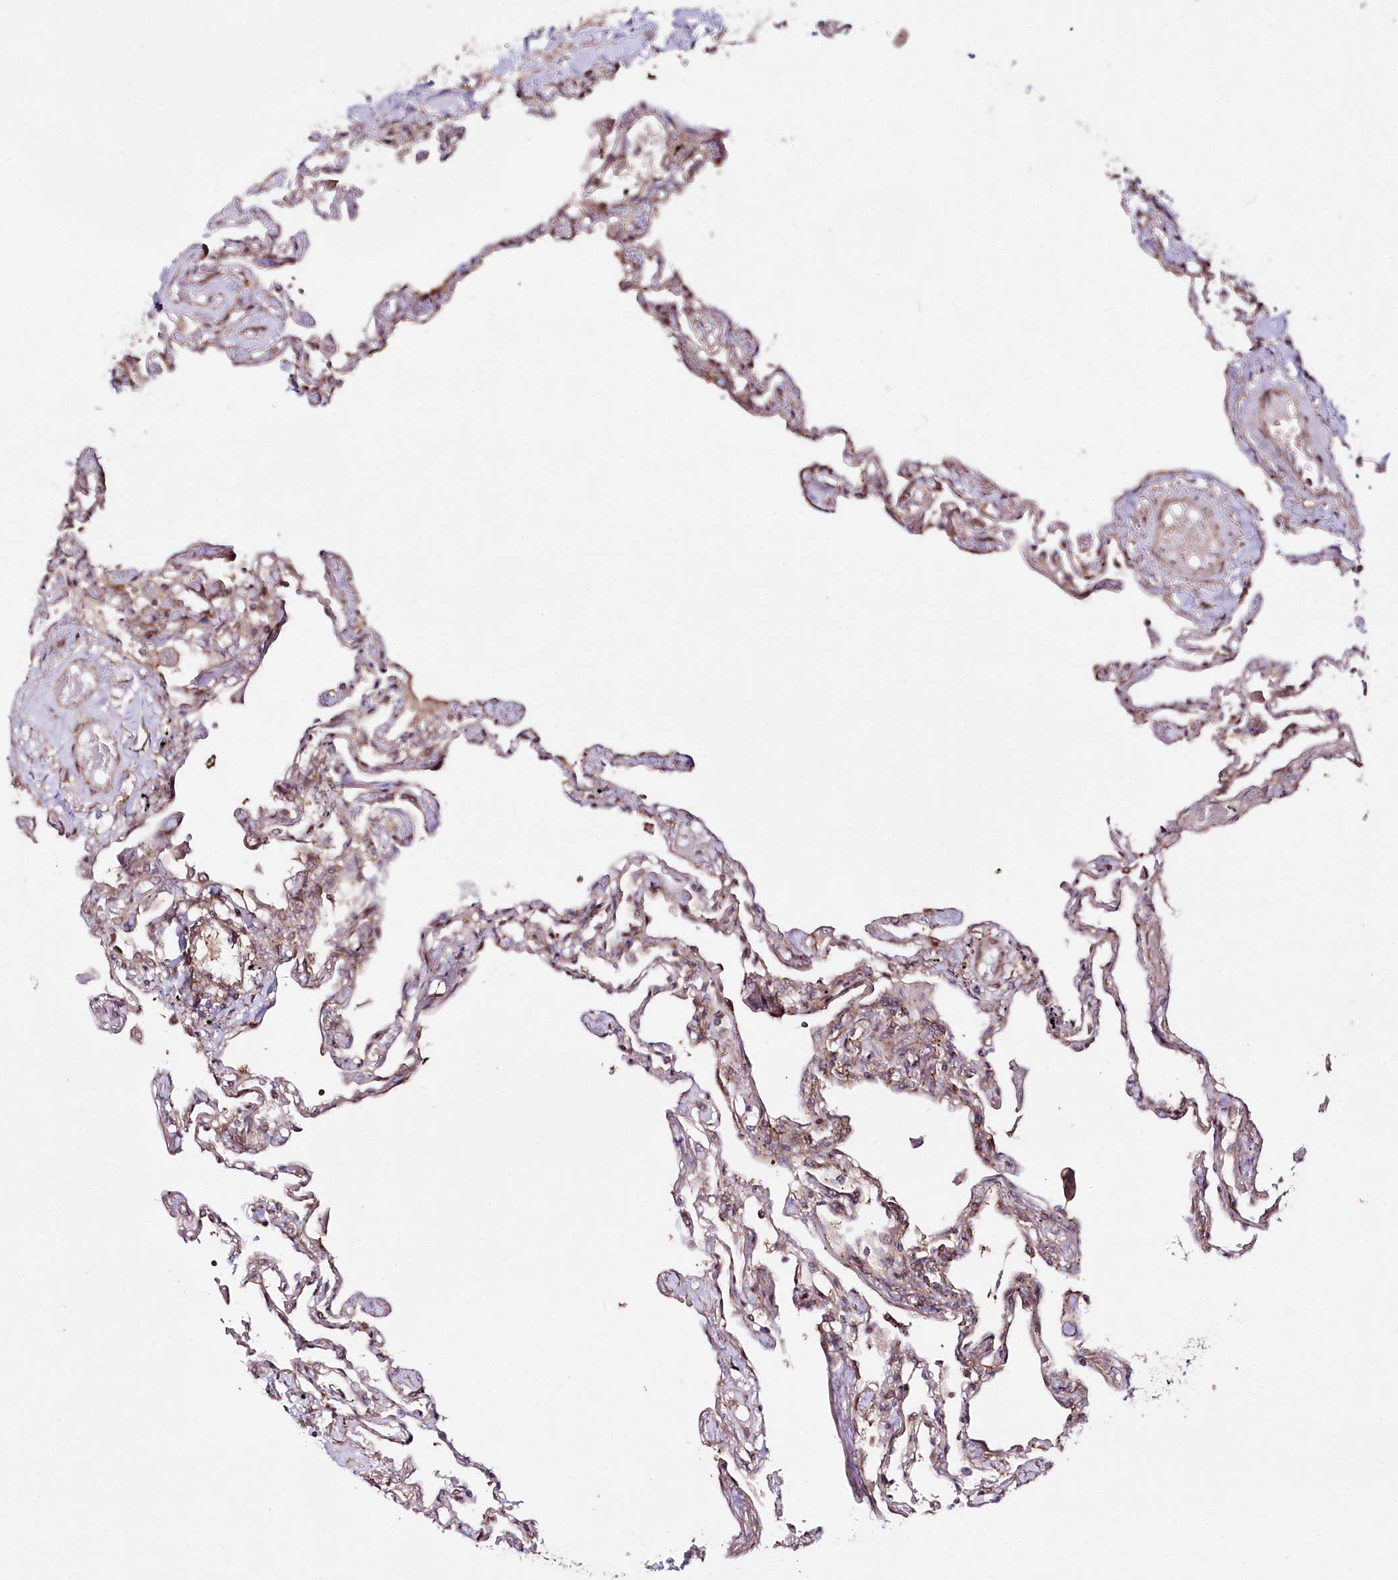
{"staining": {"intensity": "moderate", "quantity": "25%-75%", "location": "cytoplasmic/membranous"}, "tissue": "lung", "cell_type": "Alveolar cells", "image_type": "normal", "snomed": [{"axis": "morphology", "description": "Normal tissue, NOS"}, {"axis": "topography", "description": "Lung"}], "caption": "IHC (DAB) staining of normal human lung exhibits moderate cytoplasmic/membranous protein positivity in approximately 25%-75% of alveolar cells.", "gene": "PHLDB1", "patient": {"sex": "female", "age": 67}}